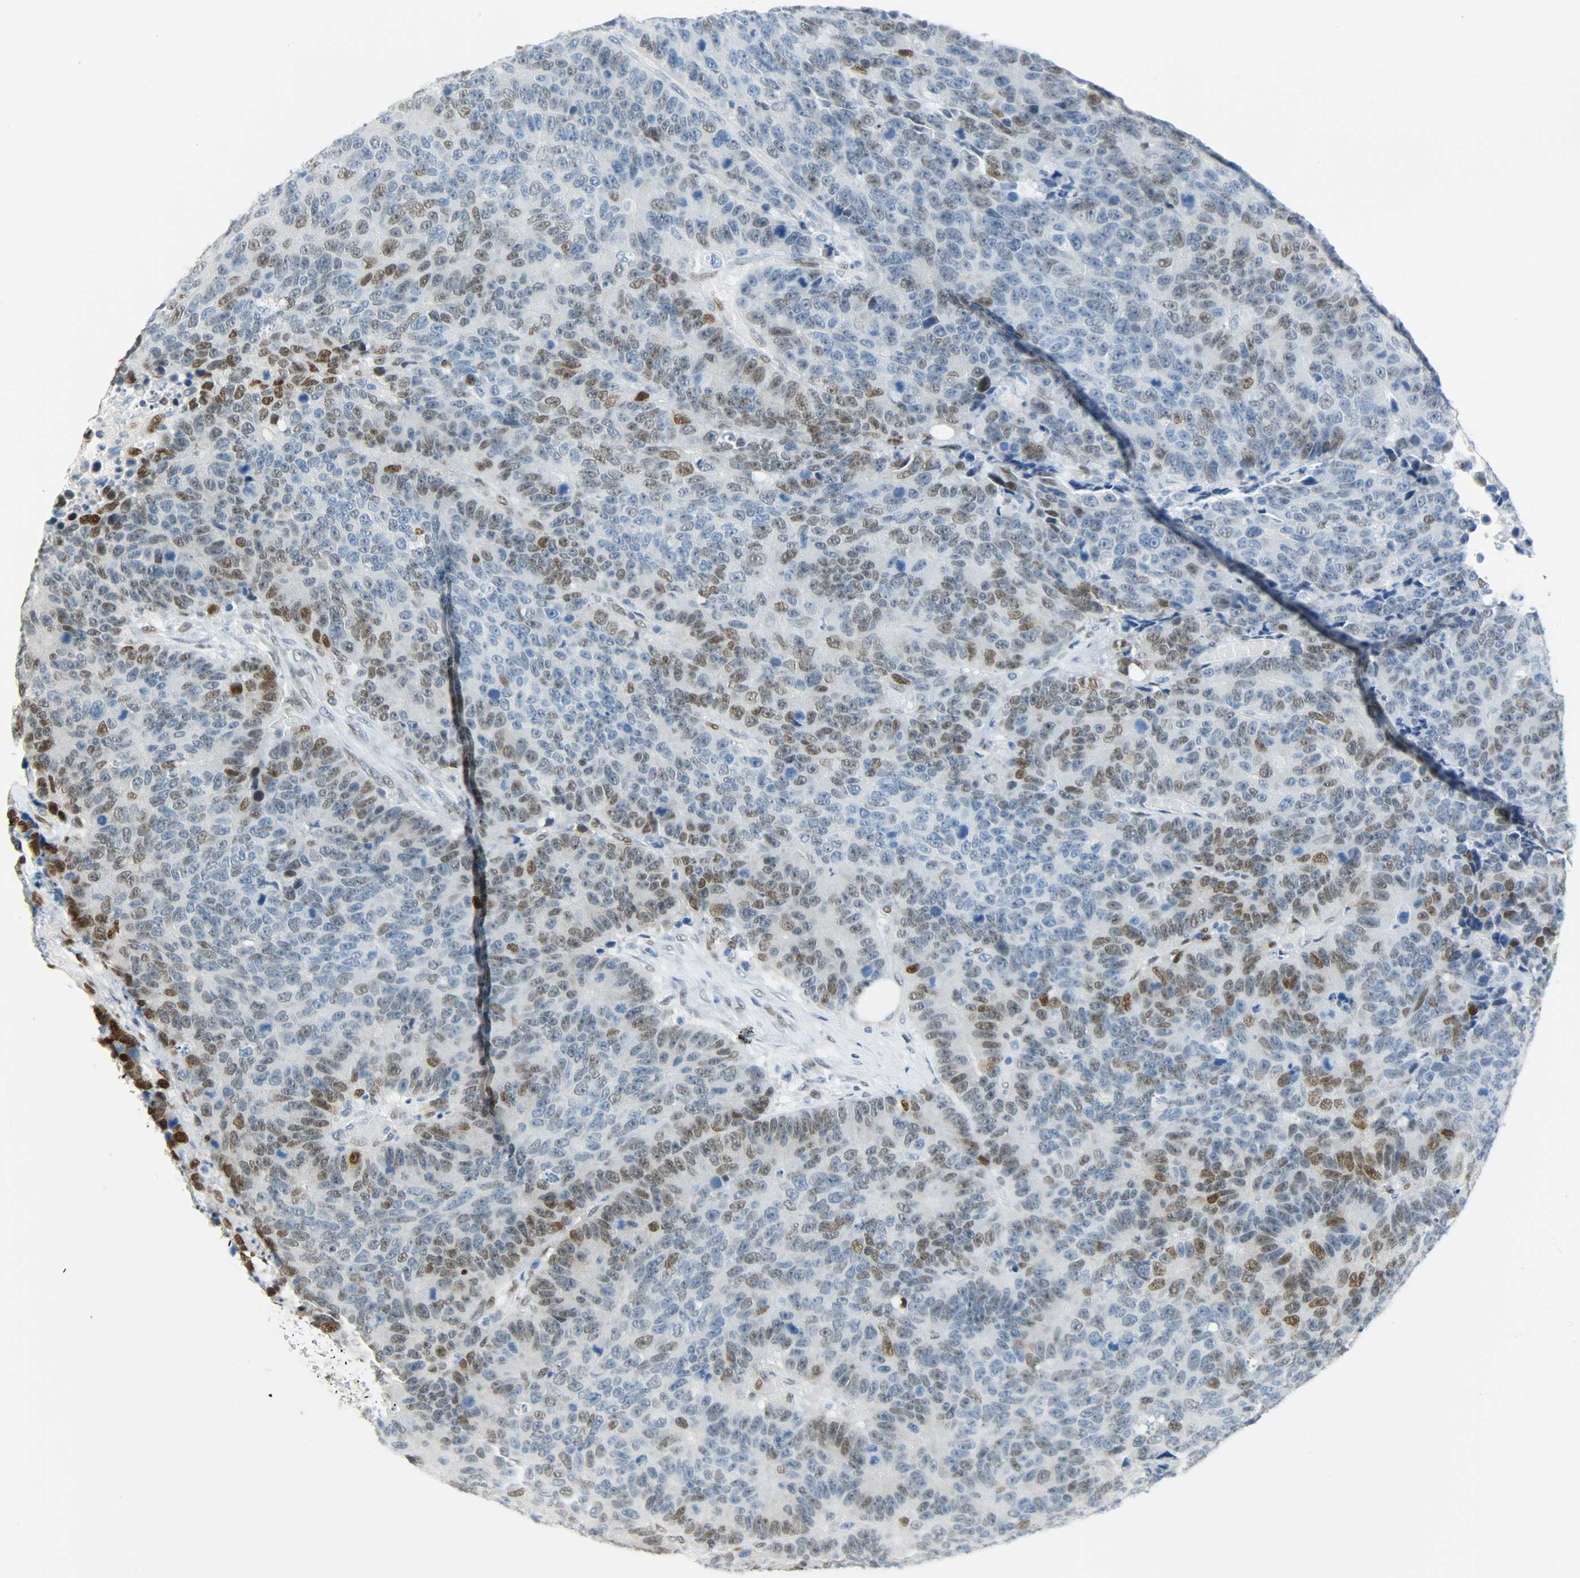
{"staining": {"intensity": "weak", "quantity": "<25%", "location": "nuclear"}, "tissue": "colorectal cancer", "cell_type": "Tumor cells", "image_type": "cancer", "snomed": [{"axis": "morphology", "description": "Adenocarcinoma, NOS"}, {"axis": "topography", "description": "Colon"}], "caption": "IHC image of neoplastic tissue: human colorectal adenocarcinoma stained with DAB (3,3'-diaminobenzidine) shows no significant protein positivity in tumor cells.", "gene": "JUNB", "patient": {"sex": "female", "age": 86}}